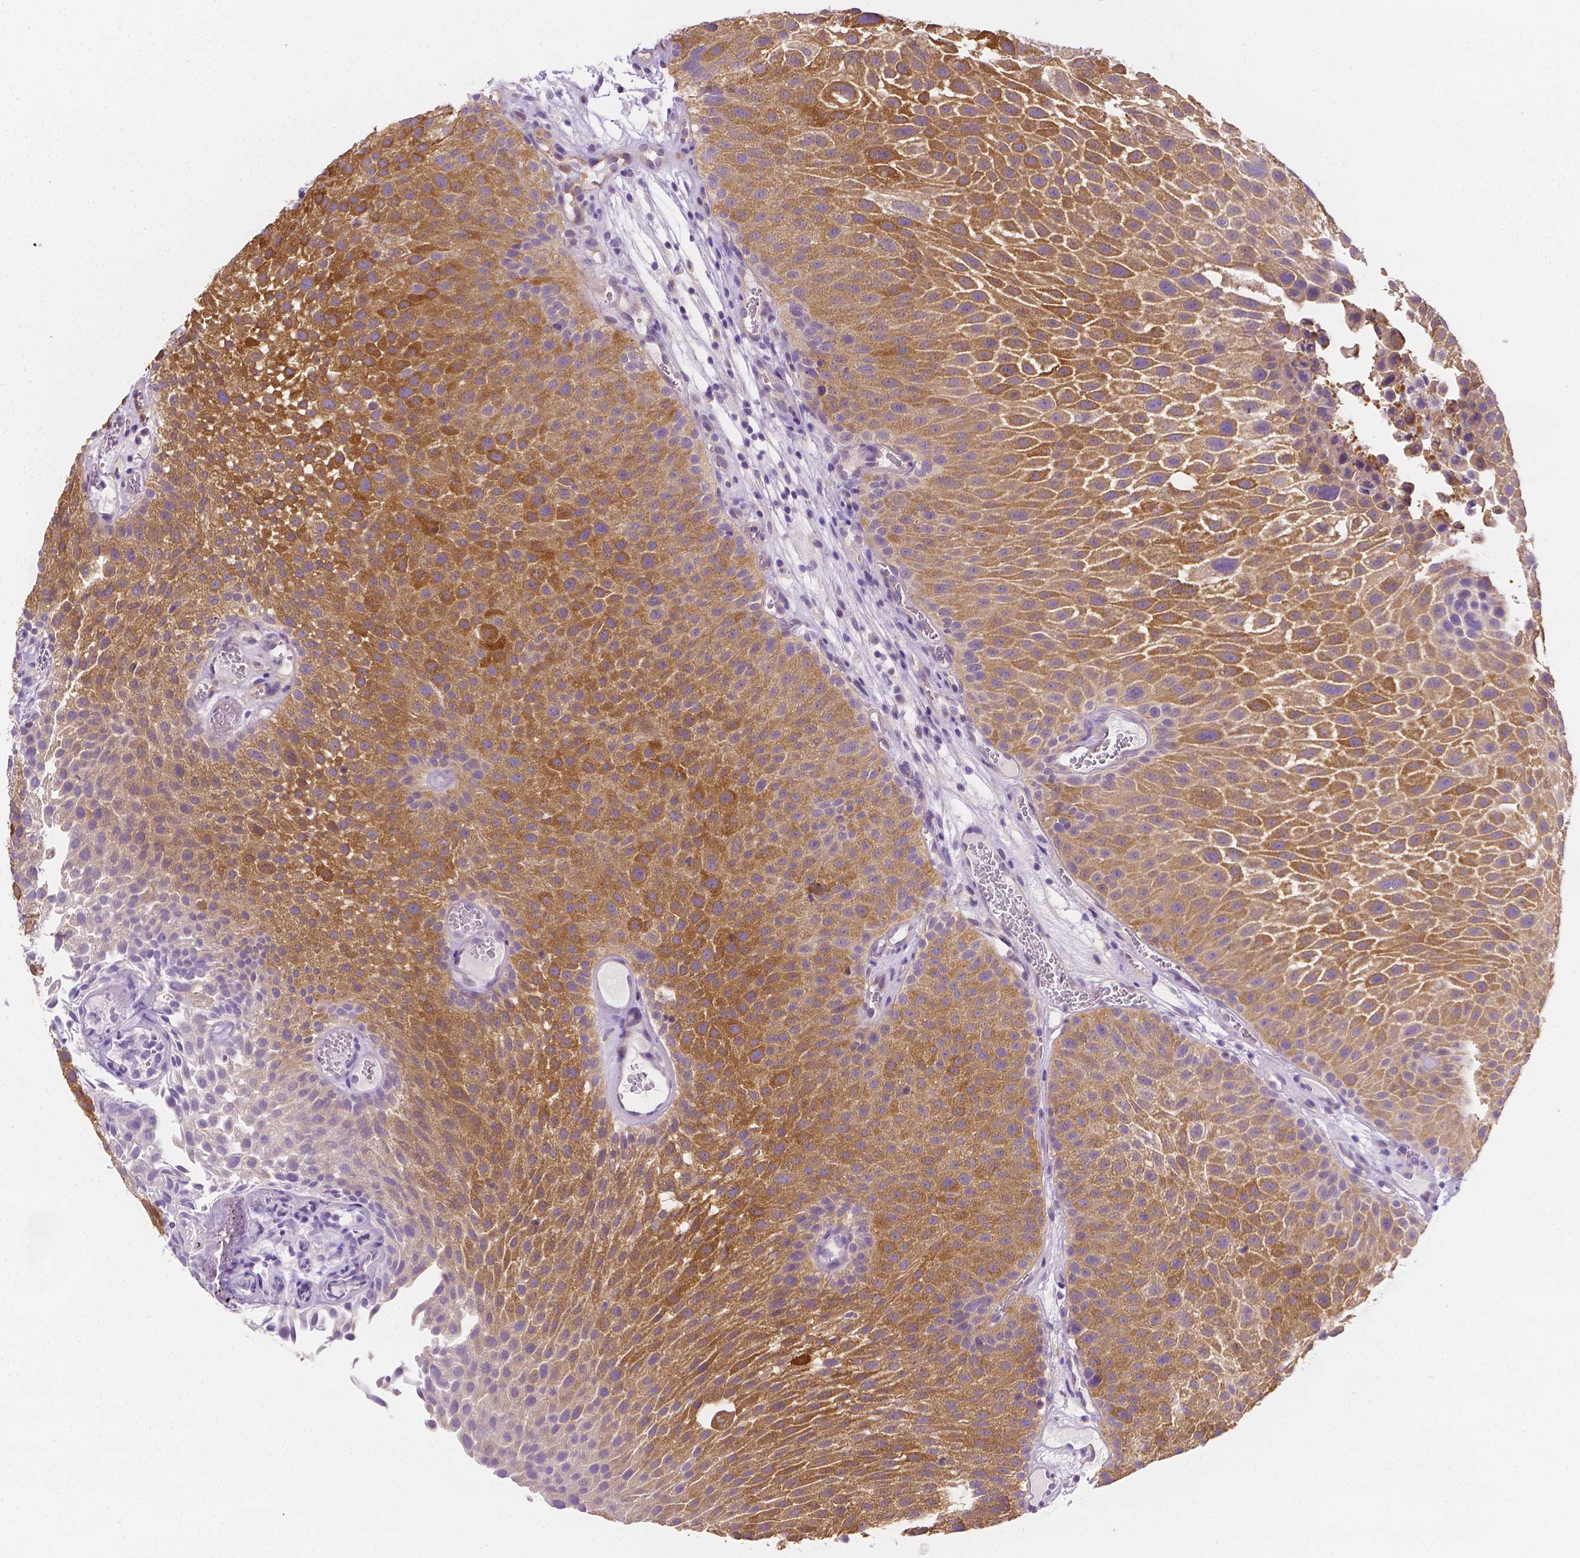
{"staining": {"intensity": "moderate", "quantity": ">75%", "location": "cytoplasmic/membranous"}, "tissue": "urothelial cancer", "cell_type": "Tumor cells", "image_type": "cancer", "snomed": [{"axis": "morphology", "description": "Urothelial carcinoma, Low grade"}, {"axis": "topography", "description": "Urinary bladder"}], "caption": "DAB (3,3'-diaminobenzidine) immunohistochemical staining of human low-grade urothelial carcinoma demonstrates moderate cytoplasmic/membranous protein positivity in approximately >75% of tumor cells.", "gene": "FASN", "patient": {"sex": "male", "age": 72}}